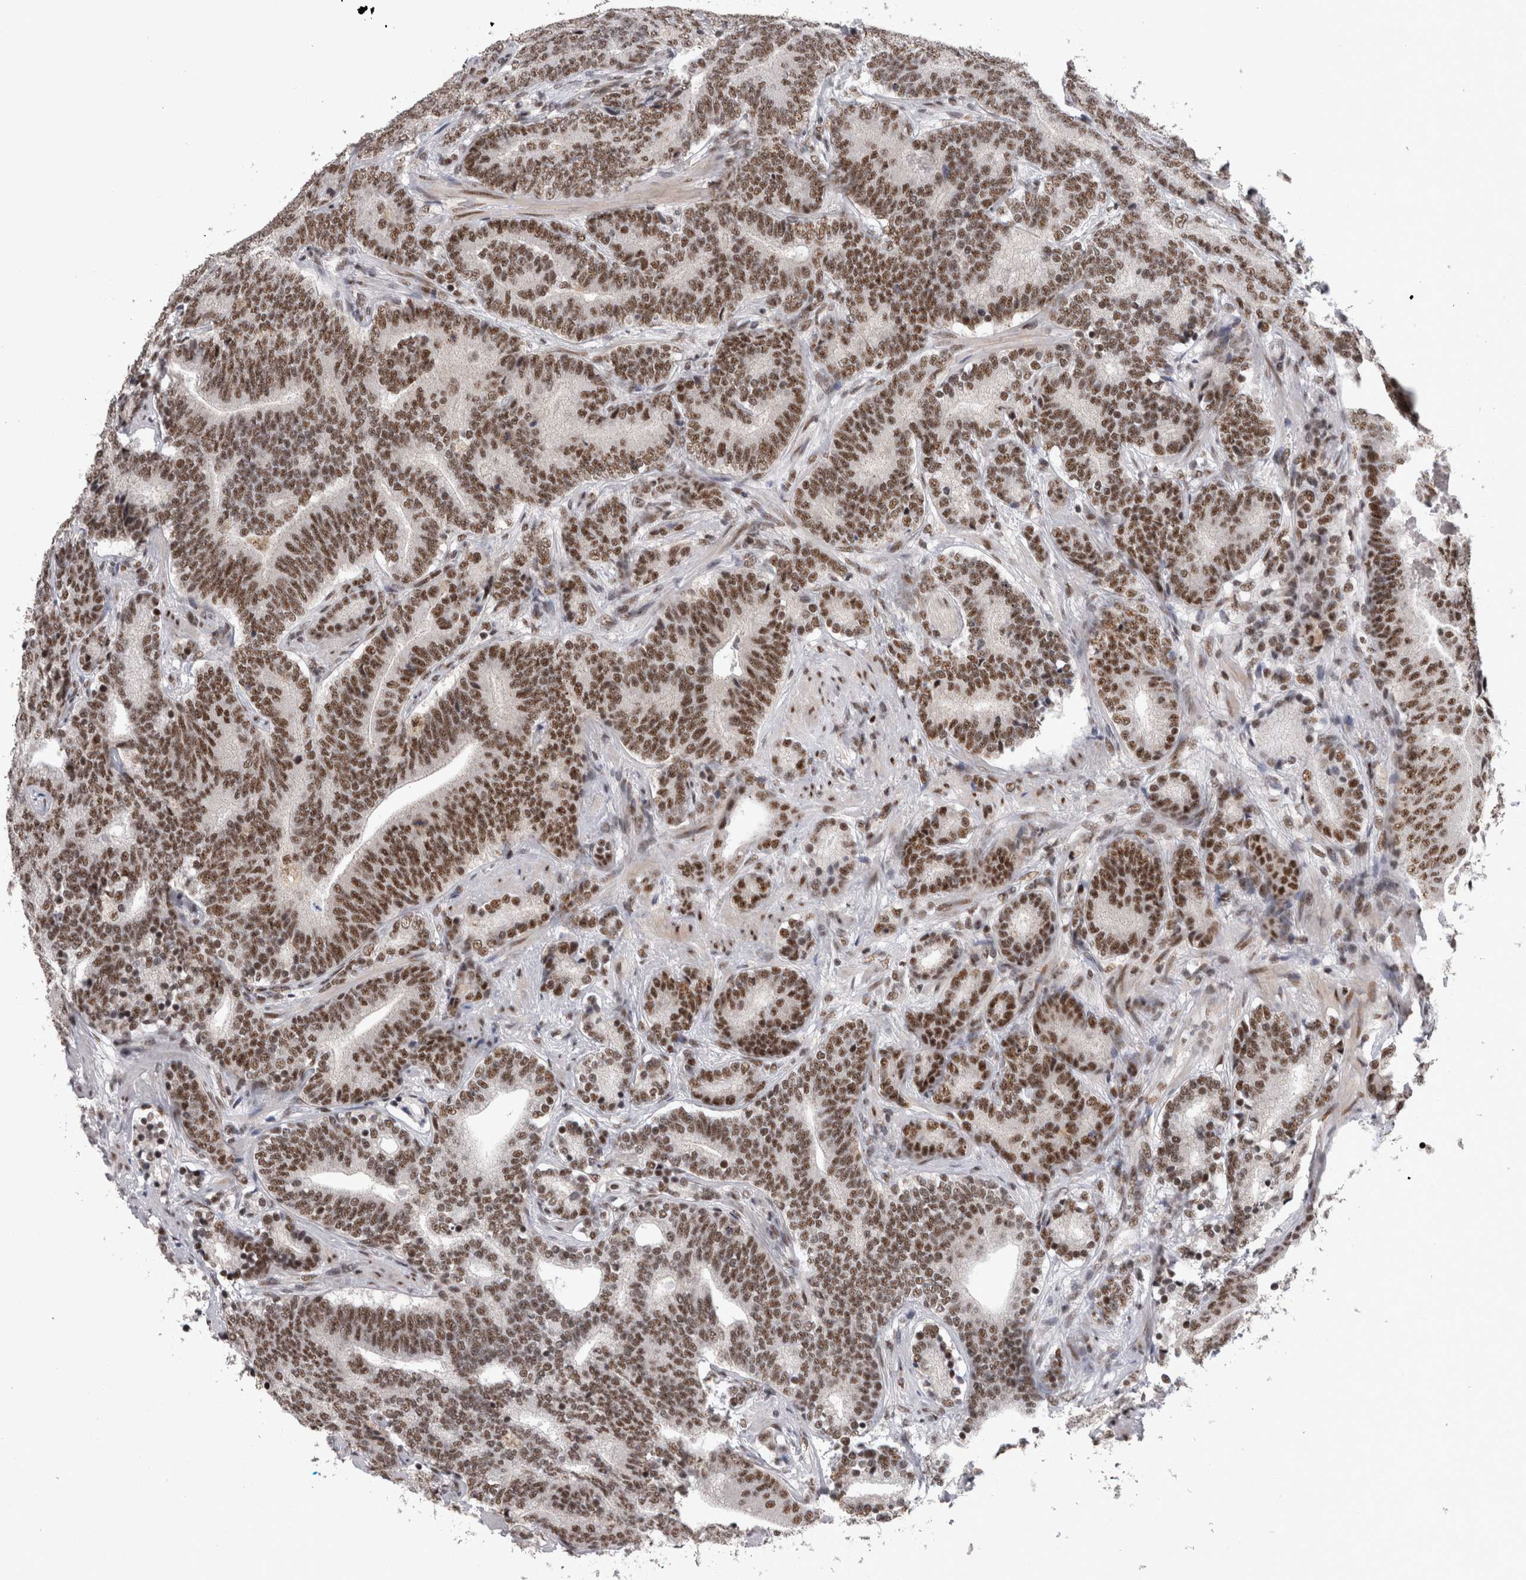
{"staining": {"intensity": "moderate", "quantity": ">75%", "location": "nuclear"}, "tissue": "prostate cancer", "cell_type": "Tumor cells", "image_type": "cancer", "snomed": [{"axis": "morphology", "description": "Adenocarcinoma, High grade"}, {"axis": "topography", "description": "Prostate"}], "caption": "Tumor cells display moderate nuclear staining in approximately >75% of cells in prostate cancer.", "gene": "CDK11A", "patient": {"sex": "male", "age": 55}}